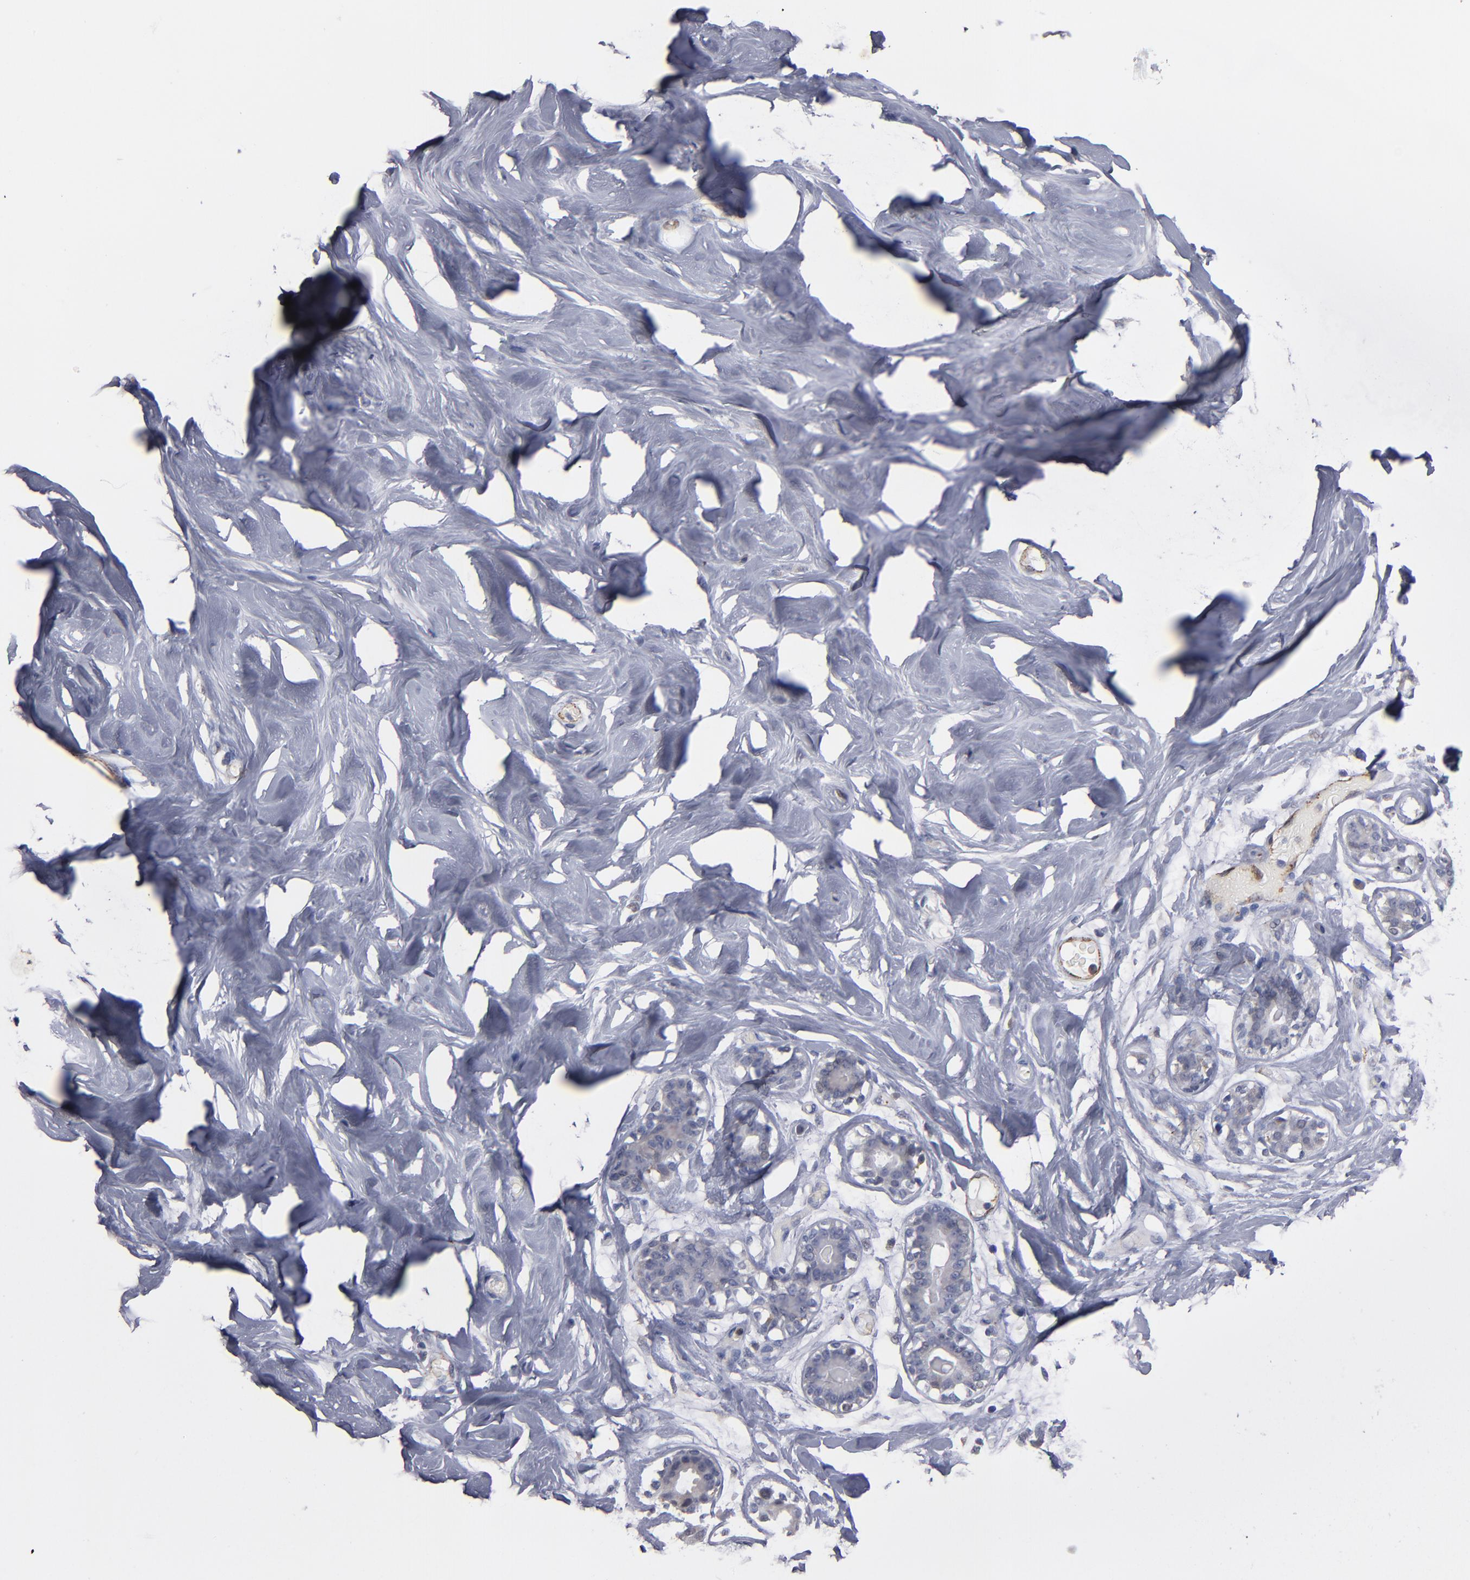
{"staining": {"intensity": "negative", "quantity": "none", "location": "none"}, "tissue": "breast", "cell_type": "Adipocytes", "image_type": "normal", "snomed": [{"axis": "morphology", "description": "Normal tissue, NOS"}, {"axis": "topography", "description": "Breast"}, {"axis": "topography", "description": "Soft tissue"}], "caption": "Immunohistochemistry (IHC) of normal human breast reveals no expression in adipocytes. (DAB (3,3'-diaminobenzidine) immunohistochemistry (IHC) with hematoxylin counter stain).", "gene": "SELP", "patient": {"sex": "female", "age": 25}}